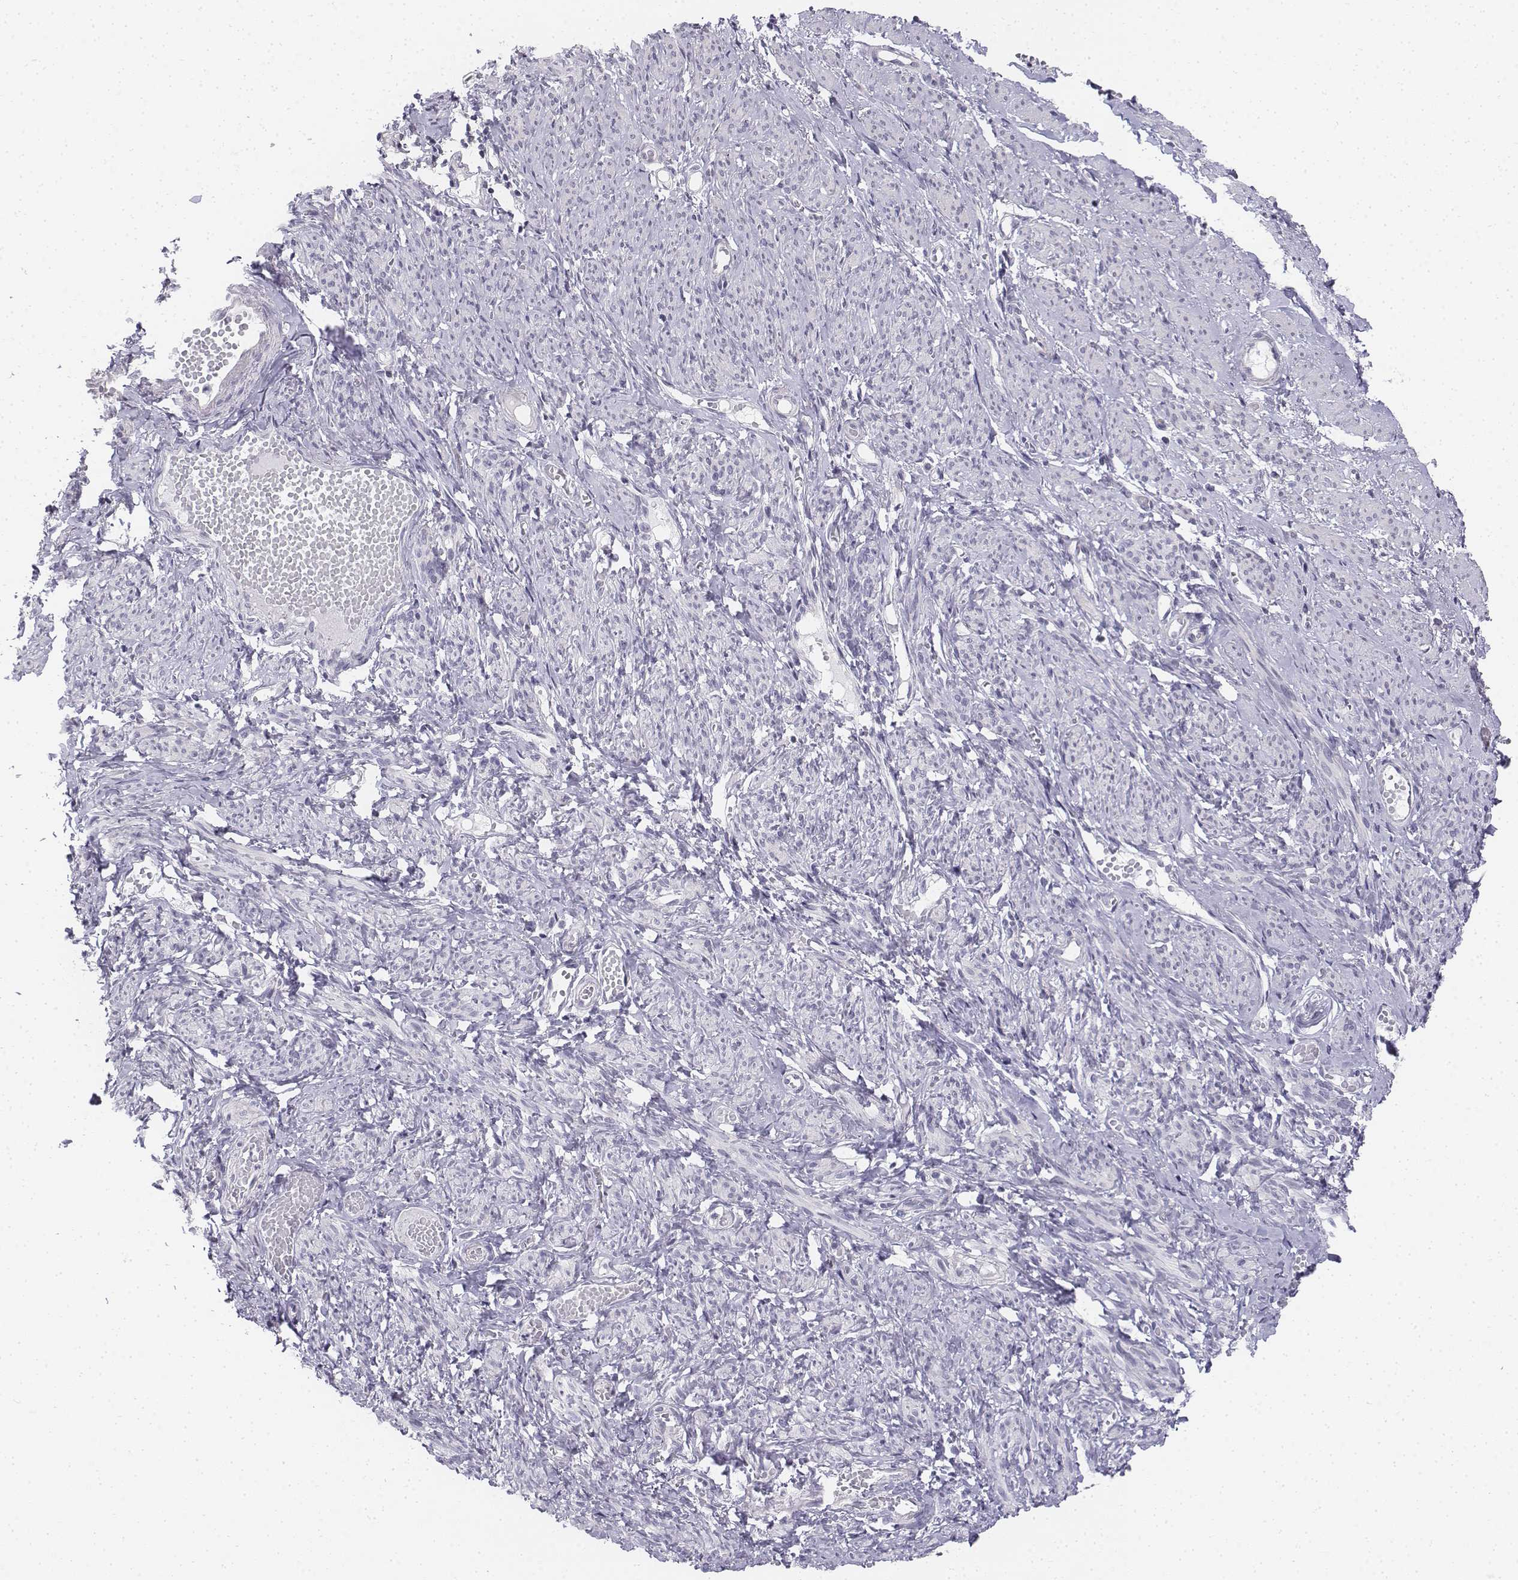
{"staining": {"intensity": "negative", "quantity": "none", "location": "none"}, "tissue": "smooth muscle", "cell_type": "Smooth muscle cells", "image_type": "normal", "snomed": [{"axis": "morphology", "description": "Normal tissue, NOS"}, {"axis": "topography", "description": "Smooth muscle"}], "caption": "A high-resolution micrograph shows IHC staining of benign smooth muscle, which reveals no significant expression in smooth muscle cells. The staining was performed using DAB (3,3'-diaminobenzidine) to visualize the protein expression in brown, while the nuclei were stained in blue with hematoxylin (Magnification: 20x).", "gene": "PENK", "patient": {"sex": "female", "age": 65}}